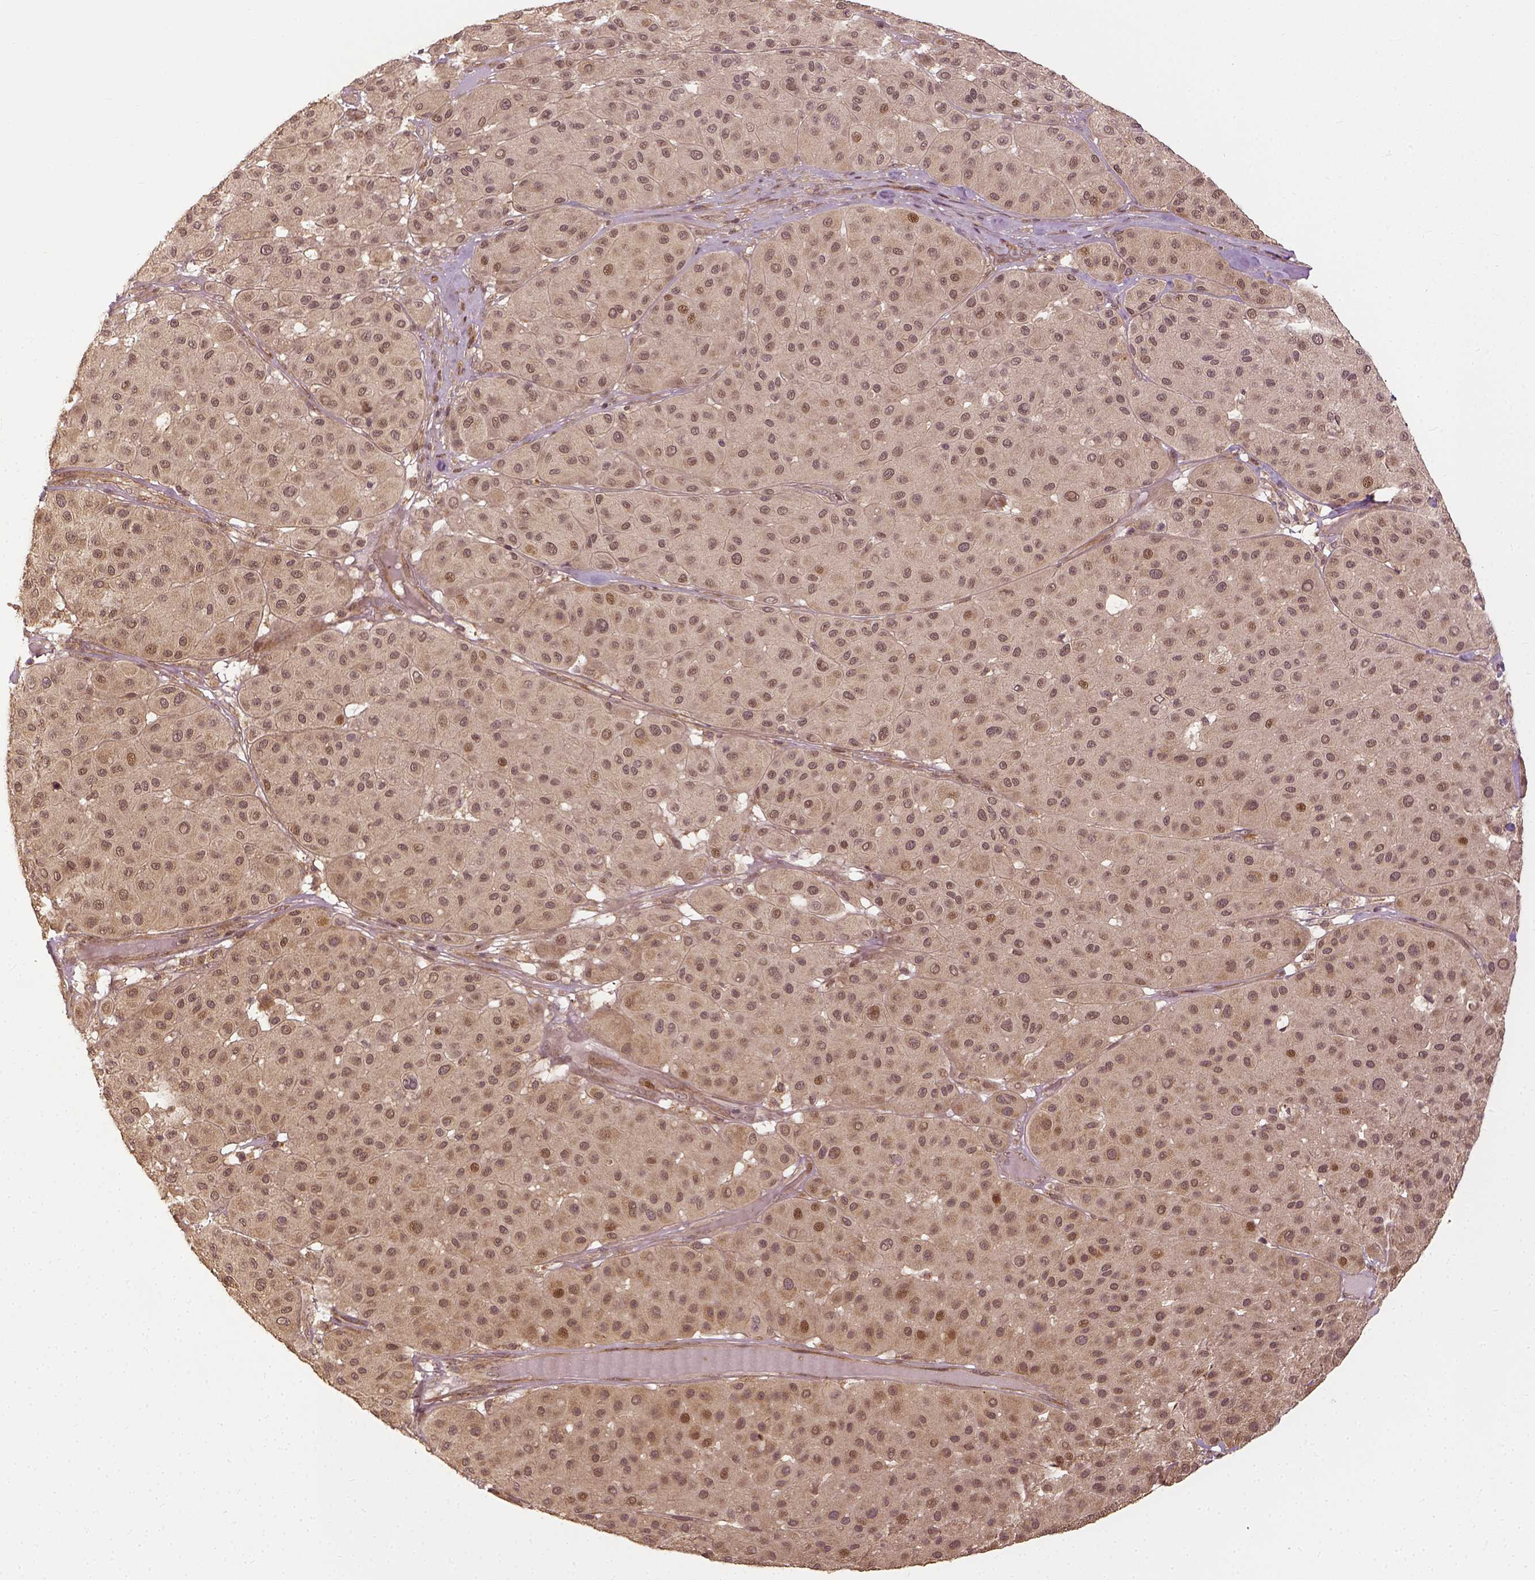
{"staining": {"intensity": "moderate", "quantity": ">75%", "location": "cytoplasmic/membranous,nuclear"}, "tissue": "melanoma", "cell_type": "Tumor cells", "image_type": "cancer", "snomed": [{"axis": "morphology", "description": "Malignant melanoma, Metastatic site"}, {"axis": "topography", "description": "Smooth muscle"}], "caption": "Malignant melanoma (metastatic site) stained for a protein (brown) demonstrates moderate cytoplasmic/membranous and nuclear positive expression in about >75% of tumor cells.", "gene": "VEGFA", "patient": {"sex": "male", "age": 41}}